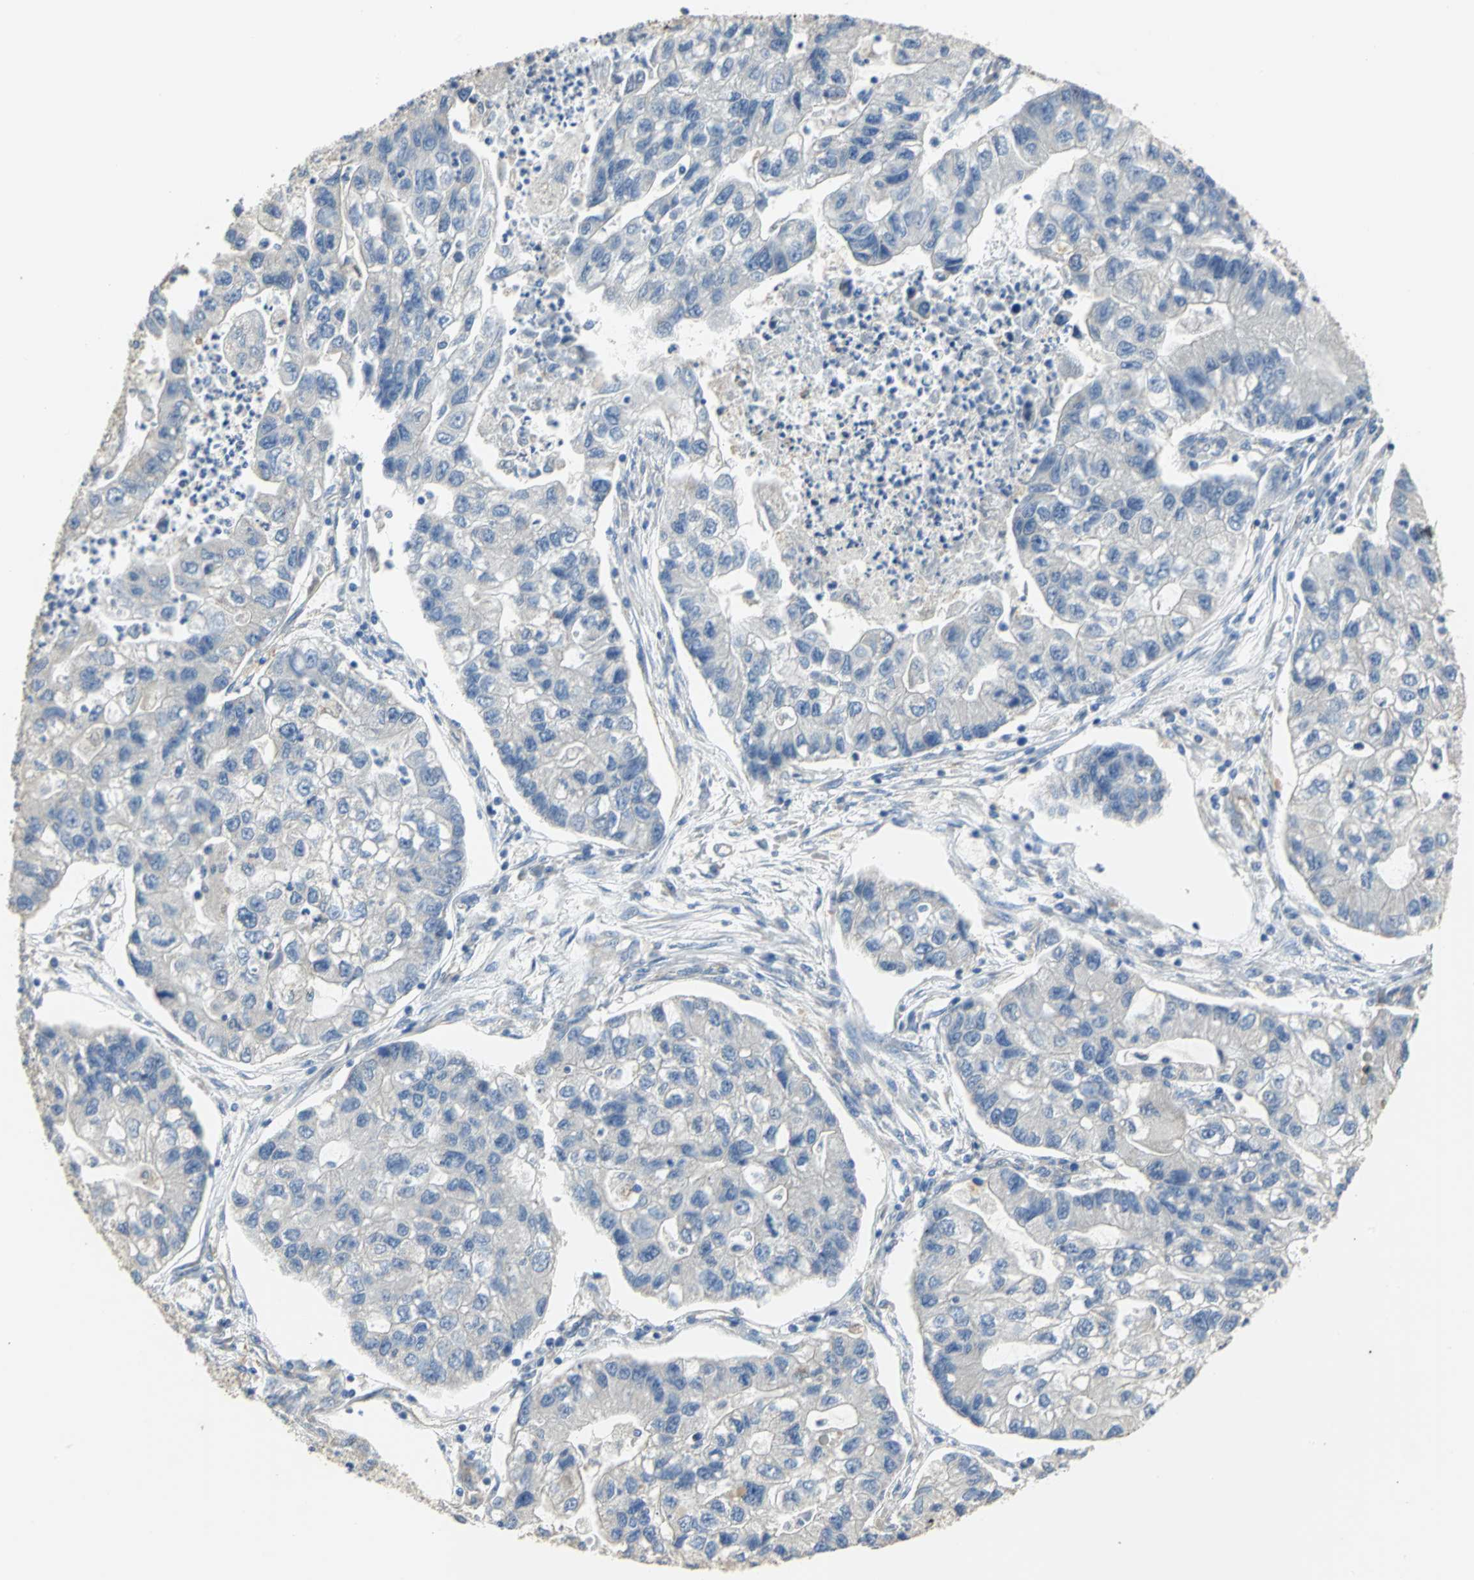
{"staining": {"intensity": "negative", "quantity": "none", "location": "none"}, "tissue": "lung cancer", "cell_type": "Tumor cells", "image_type": "cancer", "snomed": [{"axis": "morphology", "description": "Adenocarcinoma, NOS"}, {"axis": "topography", "description": "Lung"}], "caption": "Immunohistochemistry (IHC) histopathology image of lung cancer stained for a protein (brown), which exhibits no staining in tumor cells.", "gene": "HTR1F", "patient": {"sex": "female", "age": 51}}